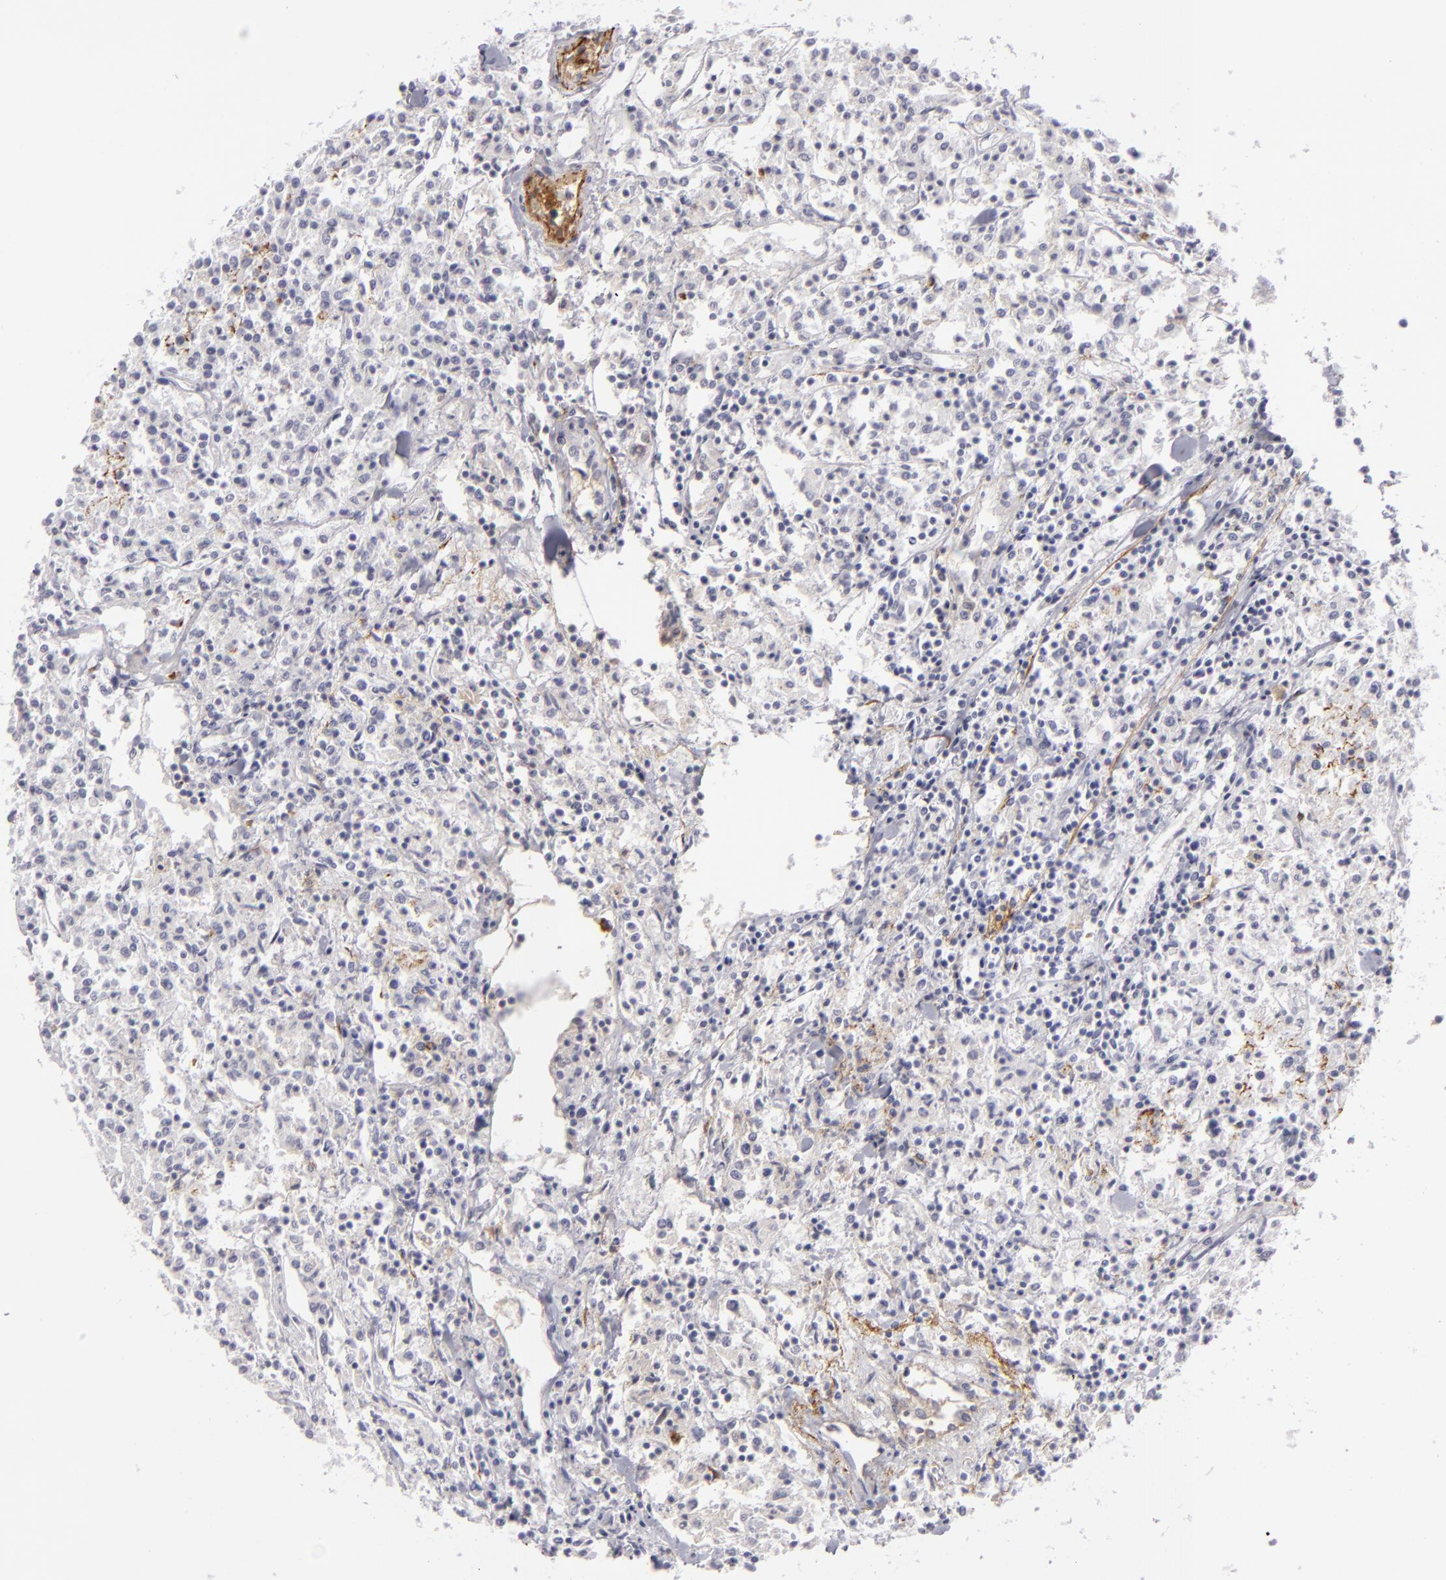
{"staining": {"intensity": "negative", "quantity": "none", "location": "none"}, "tissue": "lymphoma", "cell_type": "Tumor cells", "image_type": "cancer", "snomed": [{"axis": "morphology", "description": "Malignant lymphoma, non-Hodgkin's type, Low grade"}, {"axis": "topography", "description": "Small intestine"}], "caption": "IHC of malignant lymphoma, non-Hodgkin's type (low-grade) exhibits no expression in tumor cells.", "gene": "C9", "patient": {"sex": "female", "age": 59}}